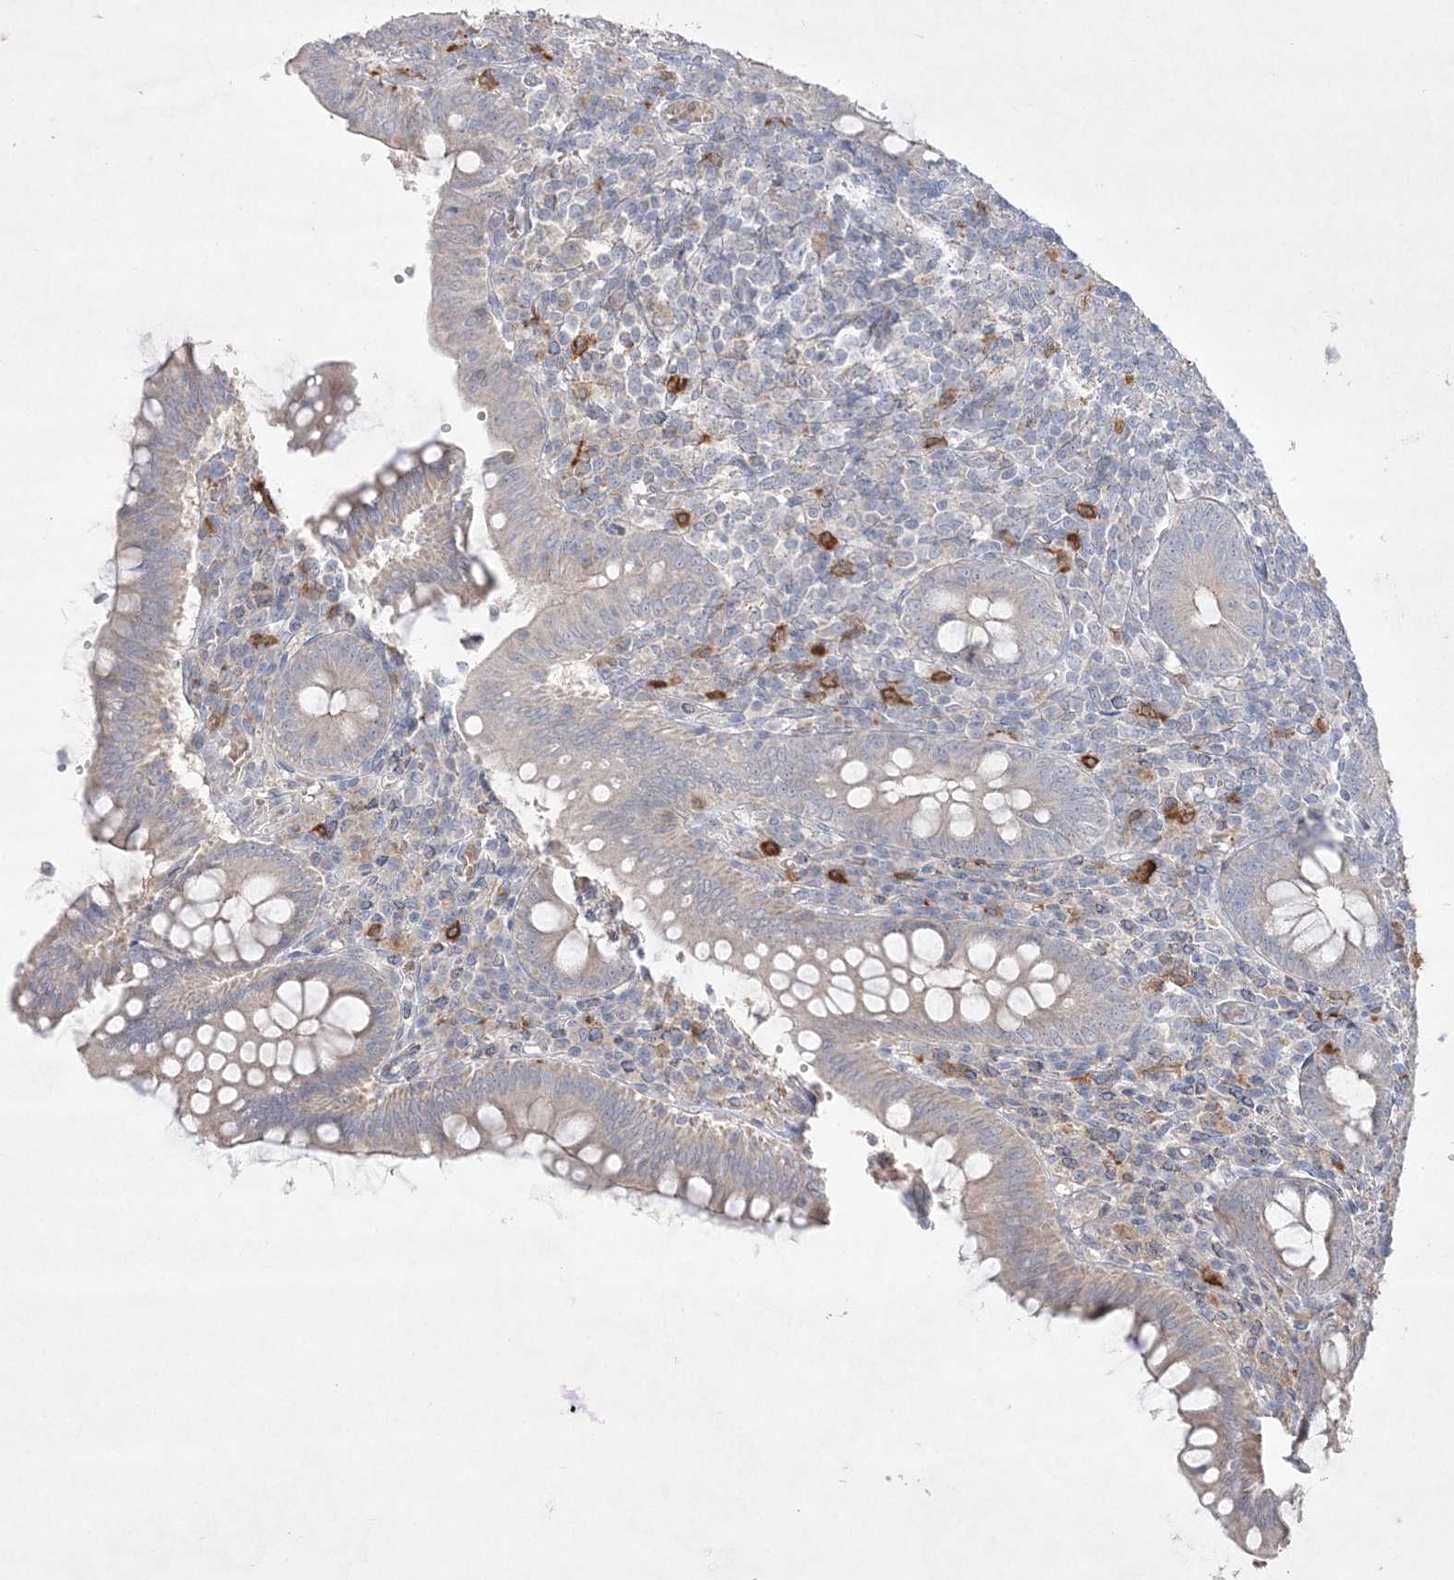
{"staining": {"intensity": "weak", "quantity": "<25%", "location": "cytoplasmic/membranous"}, "tissue": "appendix", "cell_type": "Glandular cells", "image_type": "normal", "snomed": [{"axis": "morphology", "description": "Normal tissue, NOS"}, {"axis": "topography", "description": "Appendix"}], "caption": "Glandular cells show no significant expression in benign appendix. Brightfield microscopy of immunohistochemistry (IHC) stained with DAB (brown) and hematoxylin (blue), captured at high magnification.", "gene": "CLNK", "patient": {"sex": "male", "age": 14}}